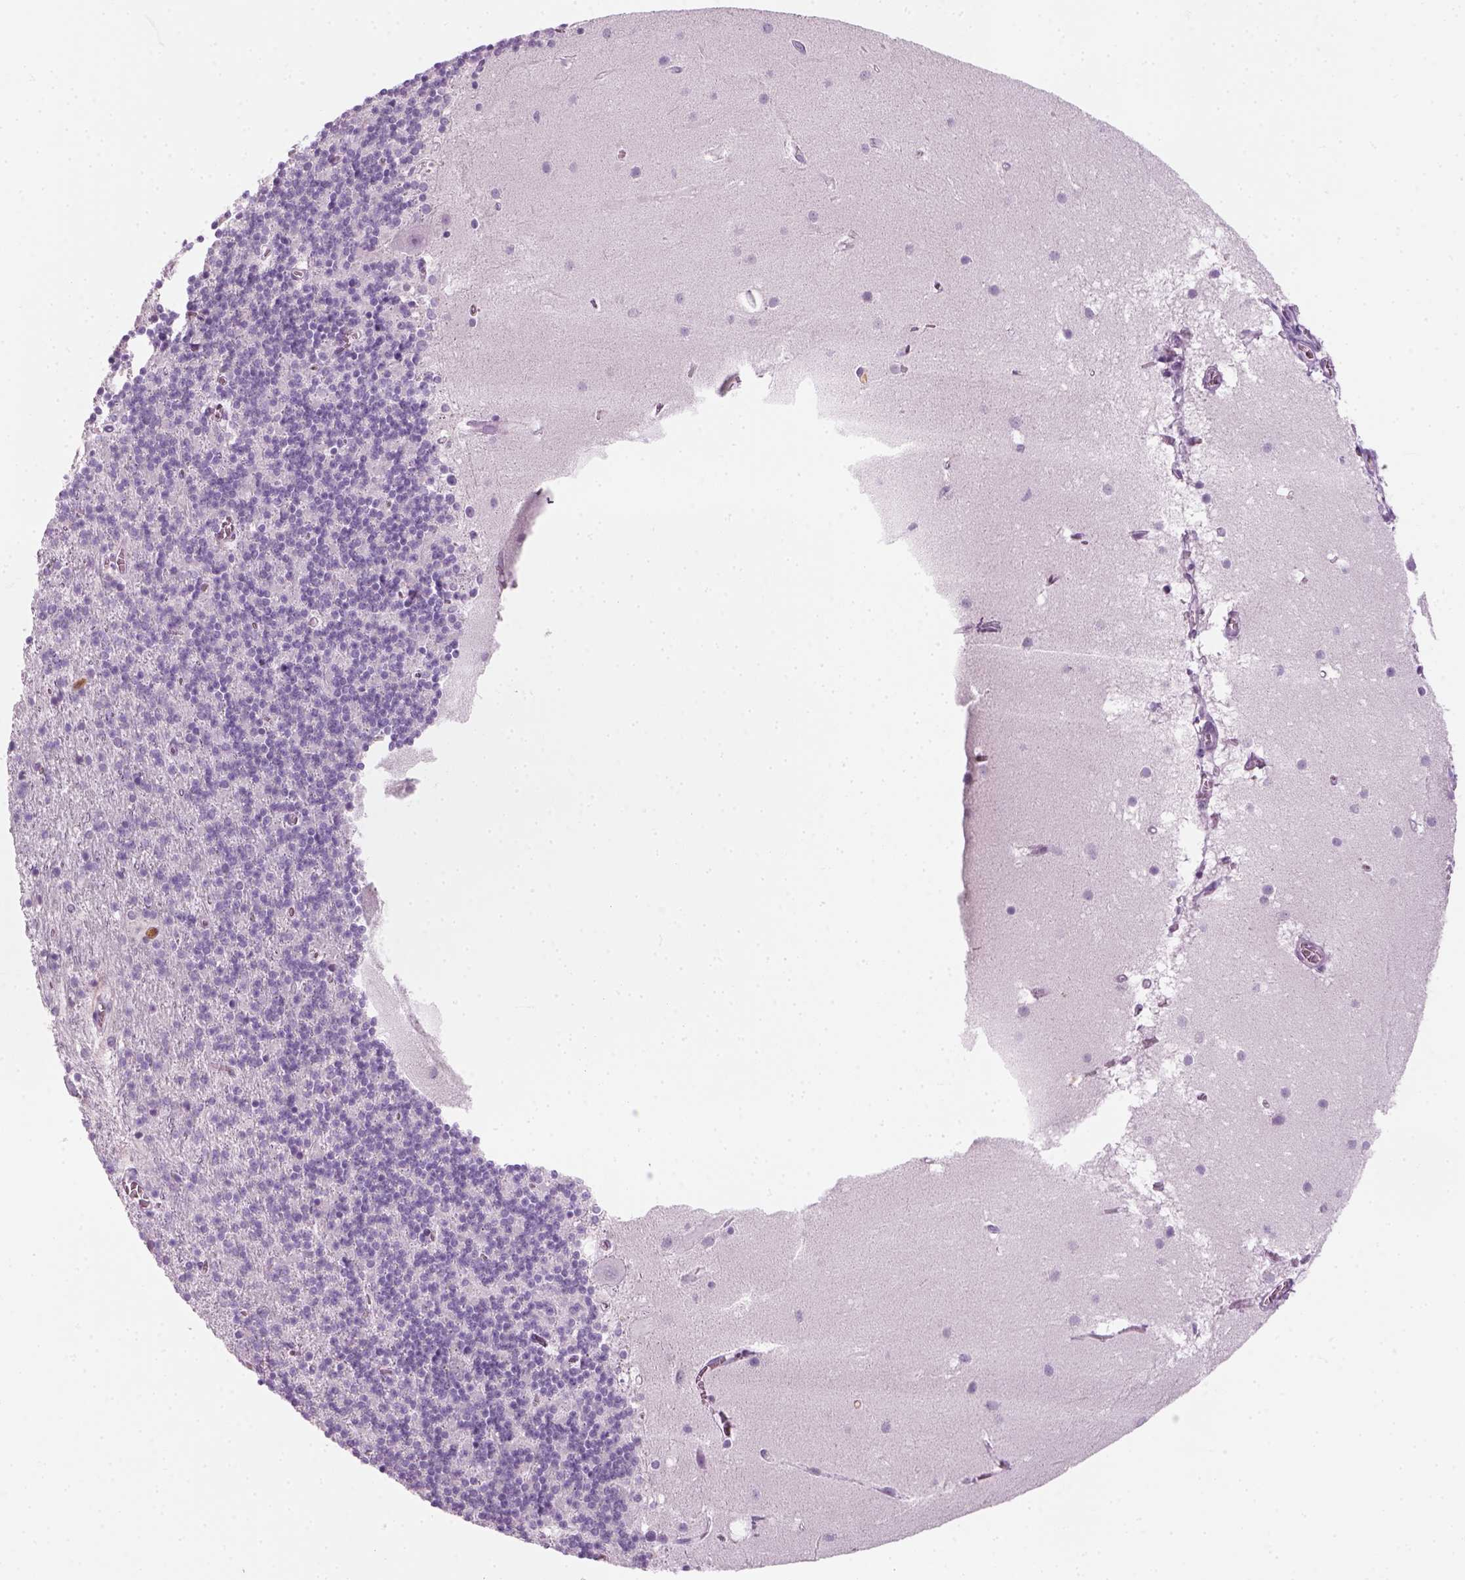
{"staining": {"intensity": "negative", "quantity": "none", "location": "none"}, "tissue": "cerebellum", "cell_type": "Cells in granular layer", "image_type": "normal", "snomed": [{"axis": "morphology", "description": "Normal tissue, NOS"}, {"axis": "topography", "description": "Cerebellum"}], "caption": "A high-resolution image shows immunohistochemistry (IHC) staining of normal cerebellum, which reveals no significant positivity in cells in granular layer.", "gene": "IL4", "patient": {"sex": "male", "age": 70}}